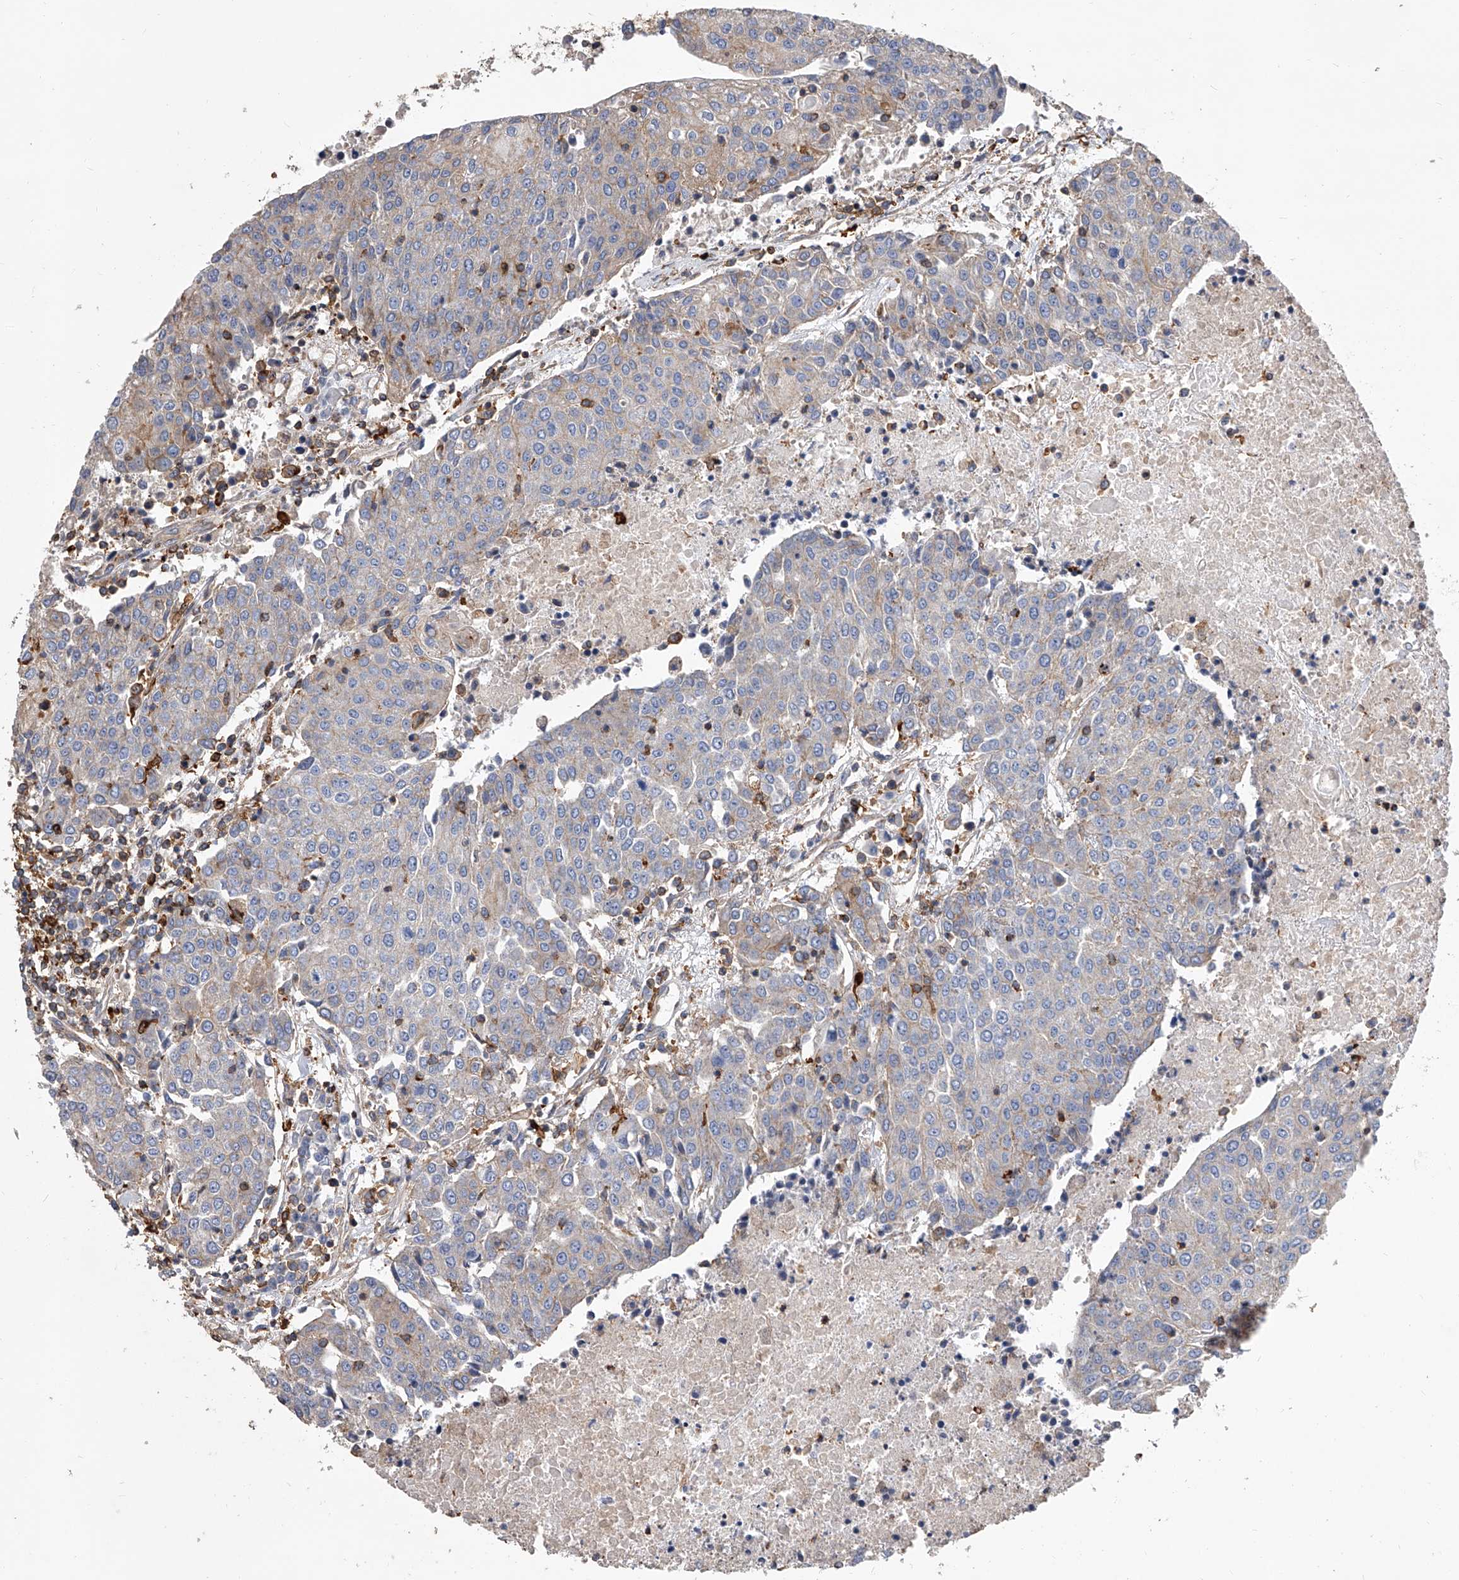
{"staining": {"intensity": "negative", "quantity": "none", "location": "none"}, "tissue": "urothelial cancer", "cell_type": "Tumor cells", "image_type": "cancer", "snomed": [{"axis": "morphology", "description": "Urothelial carcinoma, High grade"}, {"axis": "topography", "description": "Urinary bladder"}], "caption": "The photomicrograph reveals no staining of tumor cells in urothelial cancer. (Stains: DAB (3,3'-diaminobenzidine) immunohistochemistry with hematoxylin counter stain, Microscopy: brightfield microscopy at high magnification).", "gene": "PISD", "patient": {"sex": "female", "age": 85}}